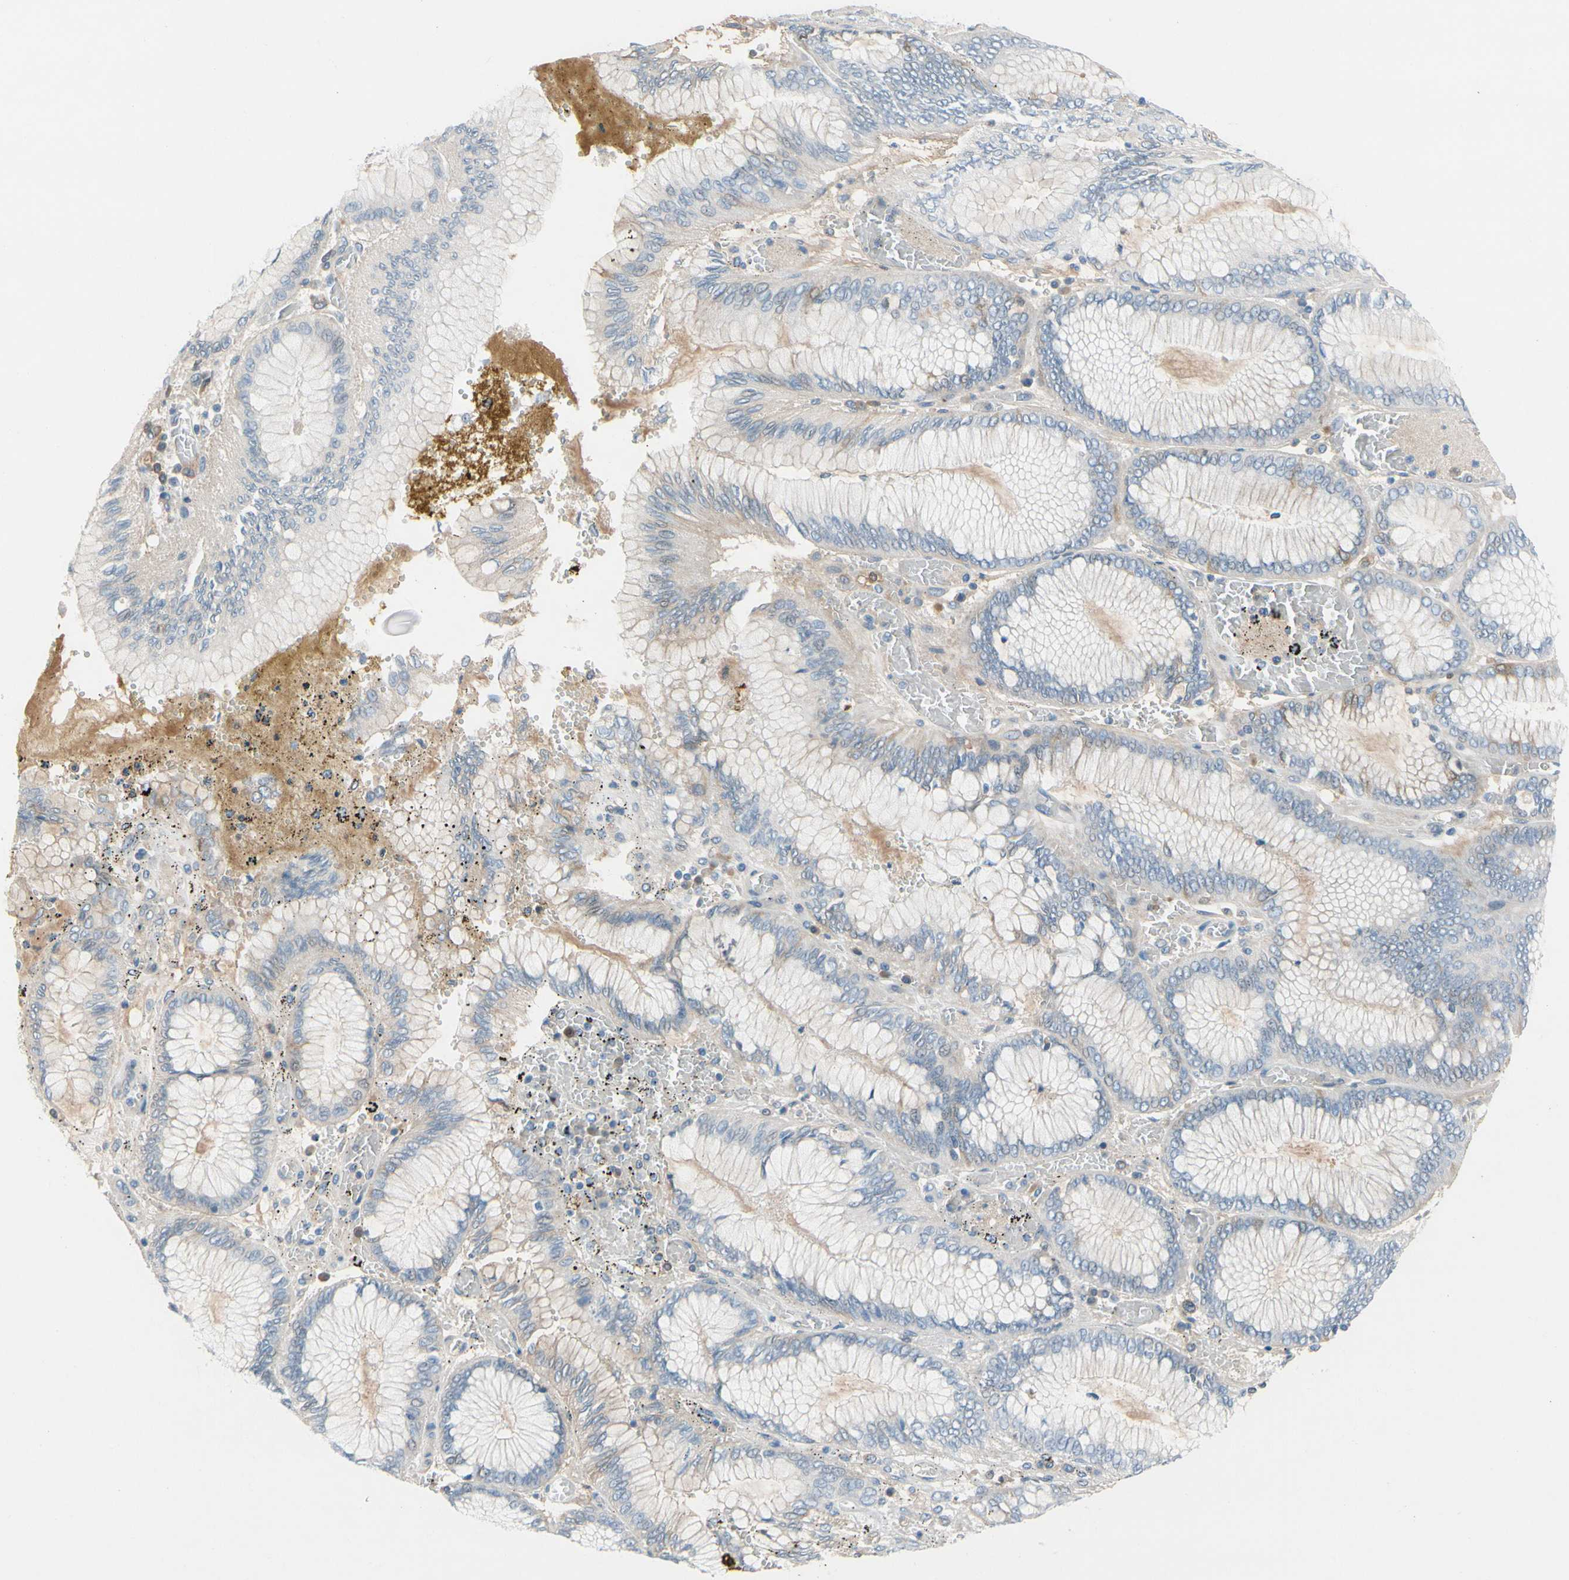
{"staining": {"intensity": "negative", "quantity": "none", "location": "none"}, "tissue": "stomach cancer", "cell_type": "Tumor cells", "image_type": "cancer", "snomed": [{"axis": "morphology", "description": "Normal tissue, NOS"}, {"axis": "morphology", "description": "Adenocarcinoma, NOS"}, {"axis": "topography", "description": "Stomach, upper"}, {"axis": "topography", "description": "Stomach"}], "caption": "Protein analysis of stomach cancer (adenocarcinoma) displays no significant expression in tumor cells.", "gene": "CNDP1", "patient": {"sex": "male", "age": 76}}